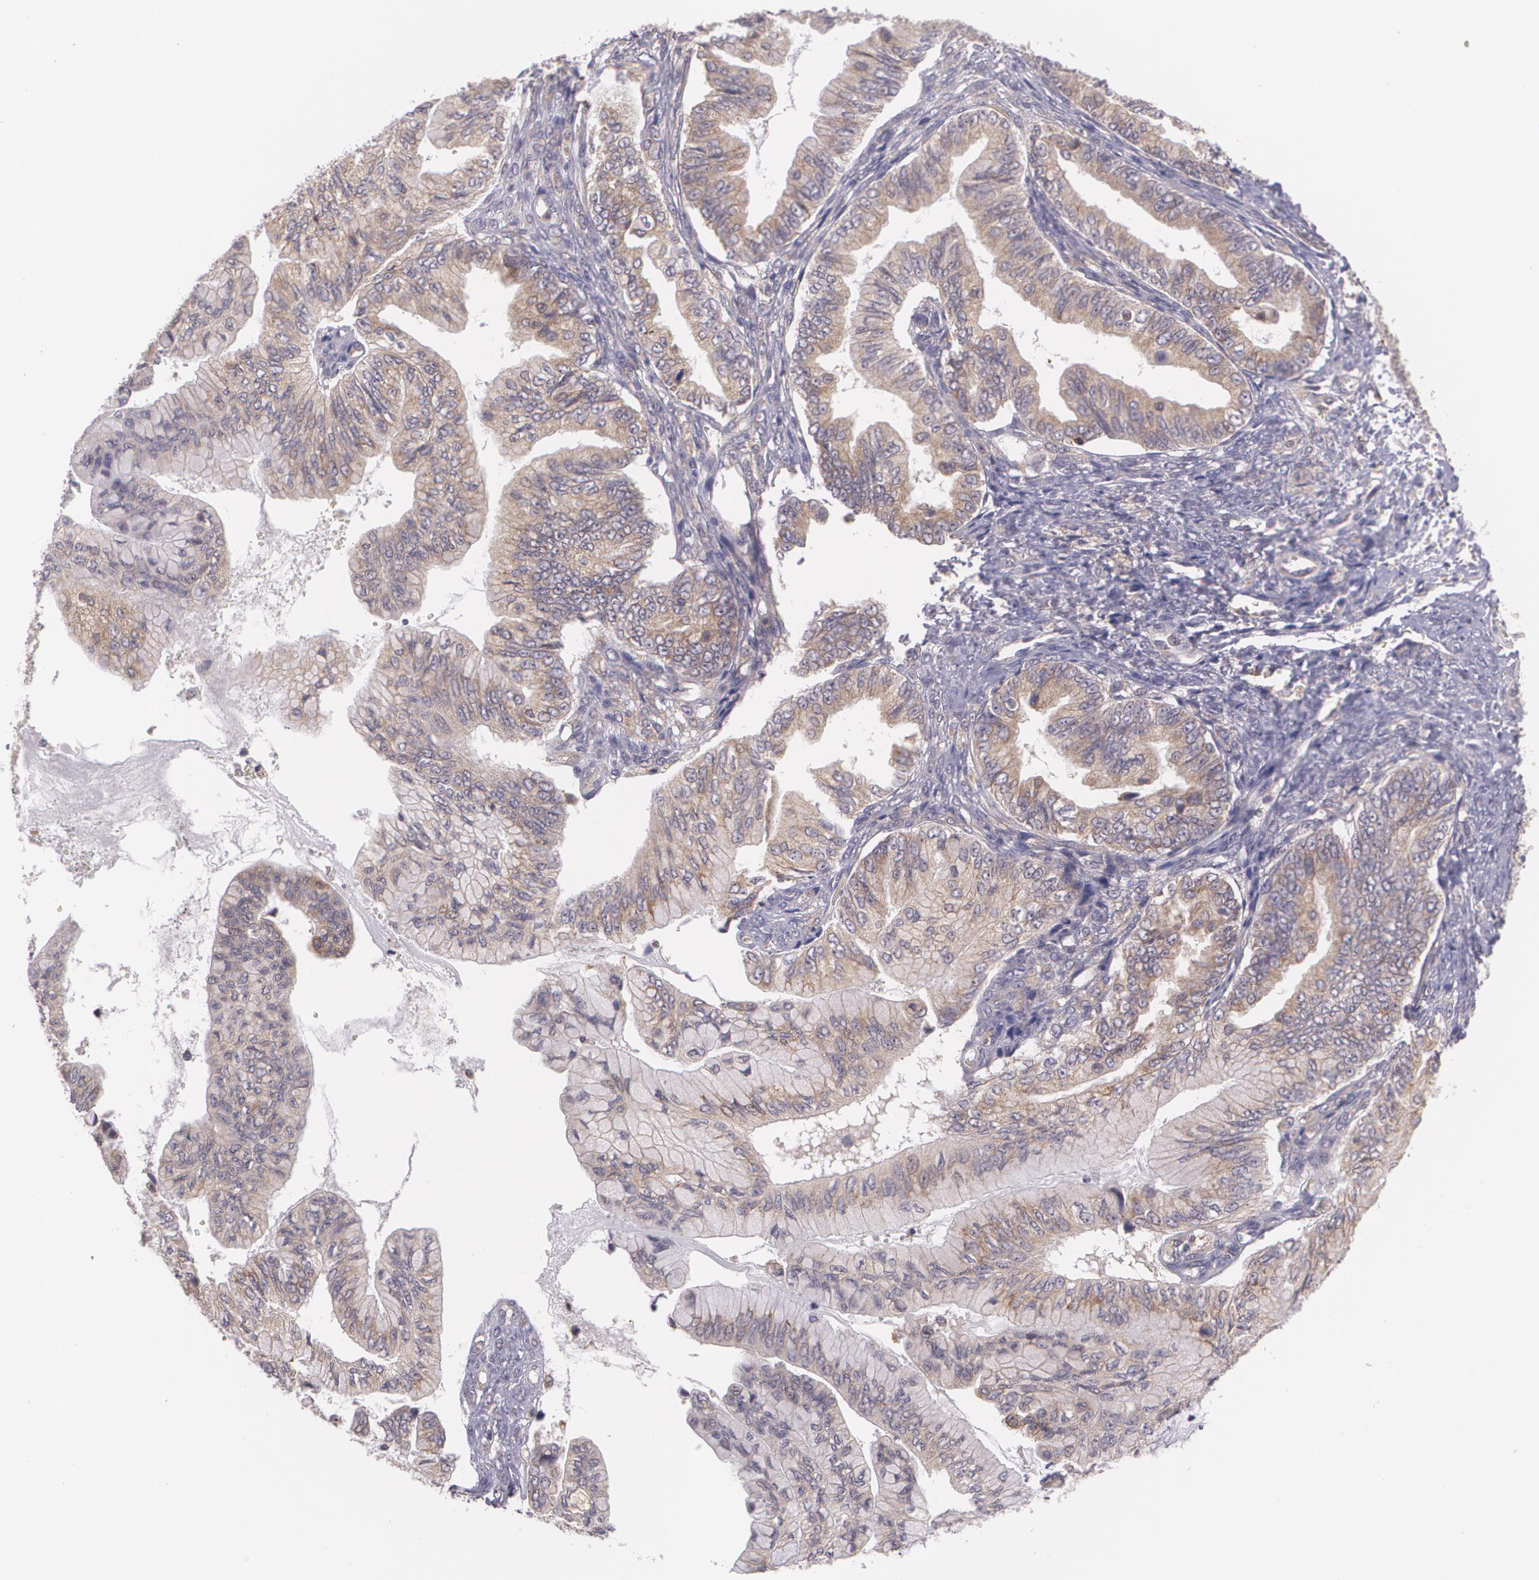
{"staining": {"intensity": "weak", "quantity": ">75%", "location": "cytoplasmic/membranous"}, "tissue": "ovarian cancer", "cell_type": "Tumor cells", "image_type": "cancer", "snomed": [{"axis": "morphology", "description": "Cystadenocarcinoma, mucinous, NOS"}, {"axis": "topography", "description": "Ovary"}], "caption": "Tumor cells reveal low levels of weak cytoplasmic/membranous positivity in about >75% of cells in human ovarian cancer (mucinous cystadenocarcinoma).", "gene": "CCL17", "patient": {"sex": "female", "age": 36}}